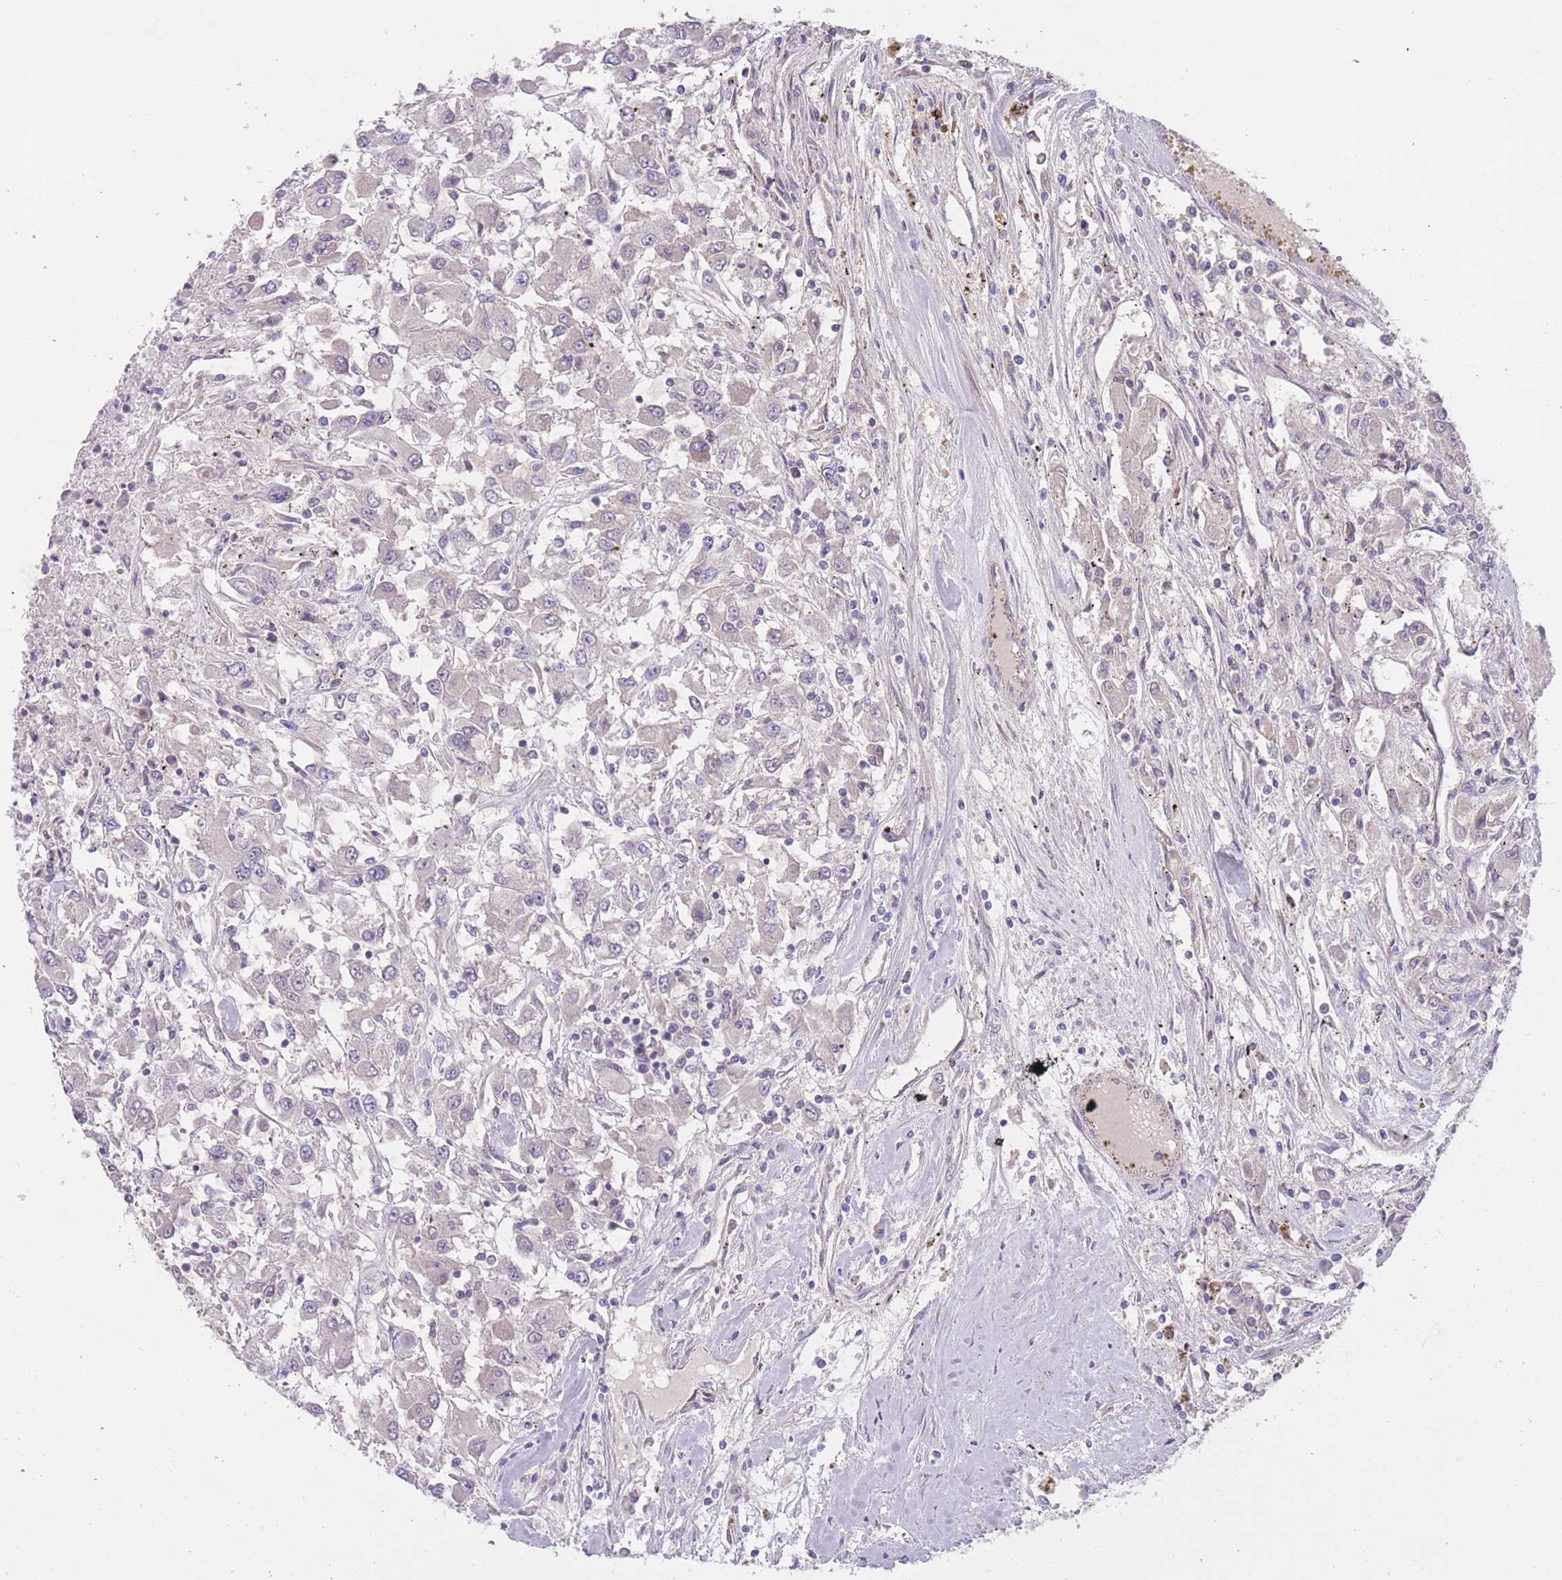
{"staining": {"intensity": "negative", "quantity": "none", "location": "none"}, "tissue": "renal cancer", "cell_type": "Tumor cells", "image_type": "cancer", "snomed": [{"axis": "morphology", "description": "Adenocarcinoma, NOS"}, {"axis": "topography", "description": "Kidney"}], "caption": "A high-resolution histopathology image shows IHC staining of renal adenocarcinoma, which shows no significant positivity in tumor cells.", "gene": "FUT5", "patient": {"sex": "female", "age": 67}}